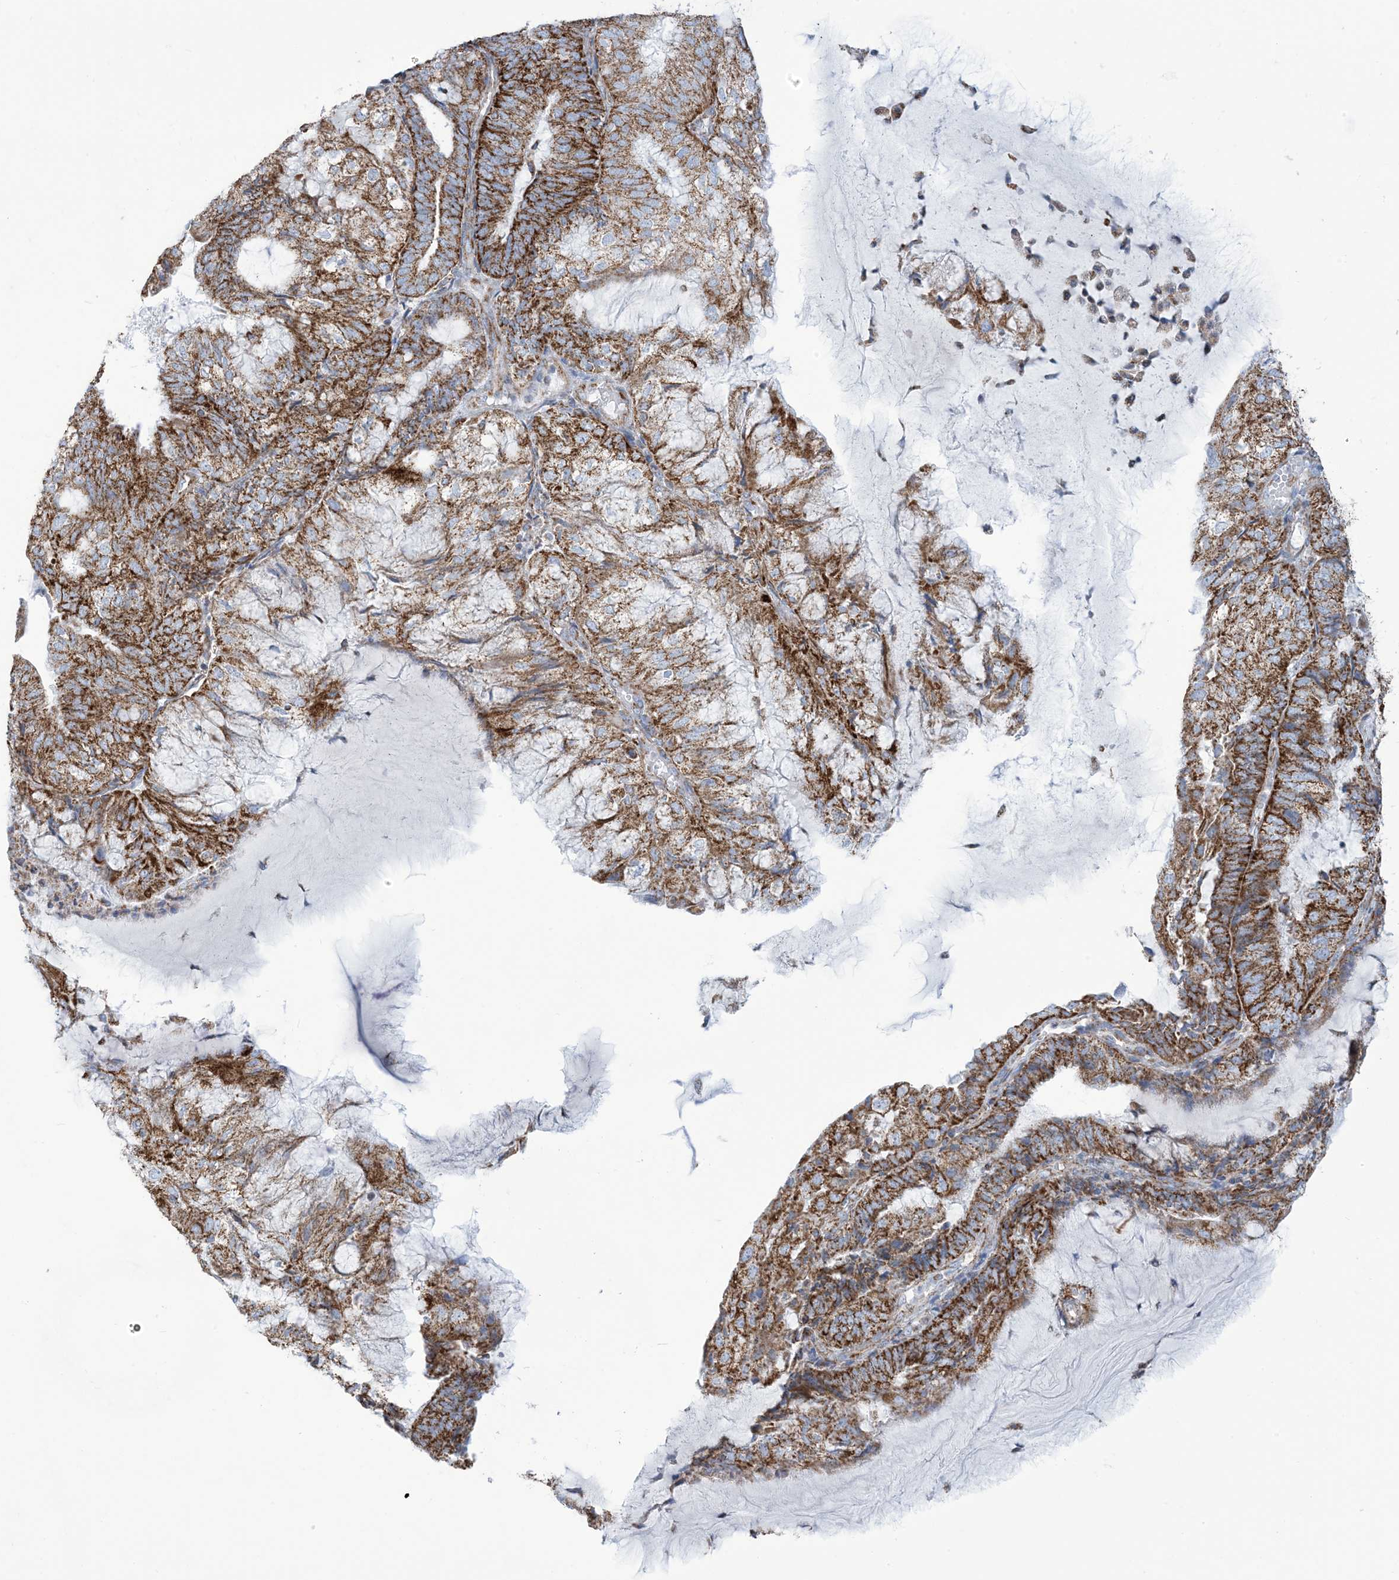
{"staining": {"intensity": "strong", "quantity": ">75%", "location": "cytoplasmic/membranous"}, "tissue": "endometrial cancer", "cell_type": "Tumor cells", "image_type": "cancer", "snomed": [{"axis": "morphology", "description": "Adenocarcinoma, NOS"}, {"axis": "topography", "description": "Endometrium"}], "caption": "A high-resolution micrograph shows immunohistochemistry staining of endometrial cancer, which demonstrates strong cytoplasmic/membranous expression in about >75% of tumor cells.", "gene": "SAMM50", "patient": {"sex": "female", "age": 81}}